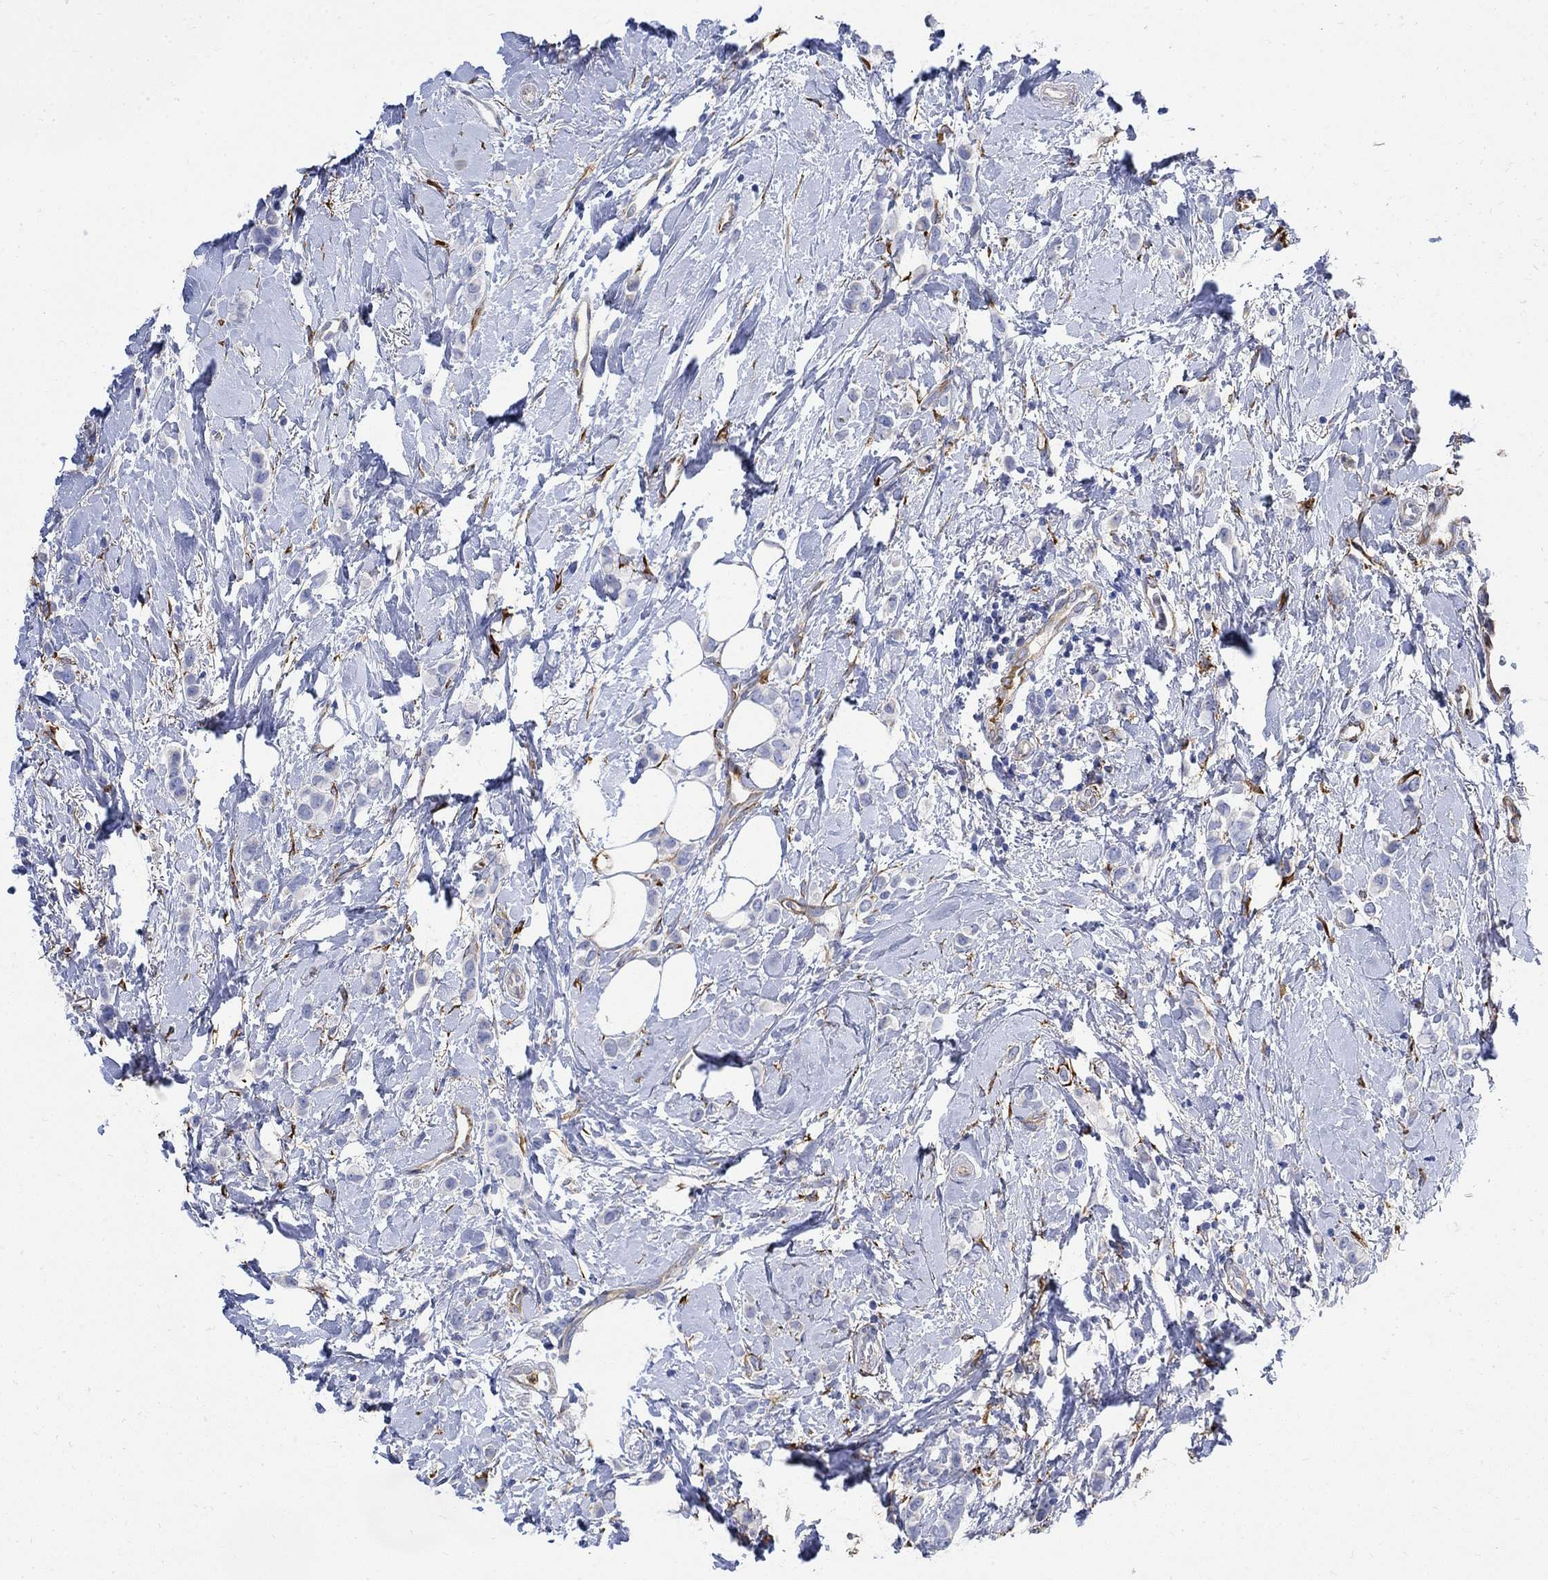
{"staining": {"intensity": "negative", "quantity": "none", "location": "none"}, "tissue": "breast cancer", "cell_type": "Tumor cells", "image_type": "cancer", "snomed": [{"axis": "morphology", "description": "Lobular carcinoma"}, {"axis": "topography", "description": "Breast"}], "caption": "A micrograph of breast cancer (lobular carcinoma) stained for a protein demonstrates no brown staining in tumor cells.", "gene": "TGM2", "patient": {"sex": "female", "age": 66}}